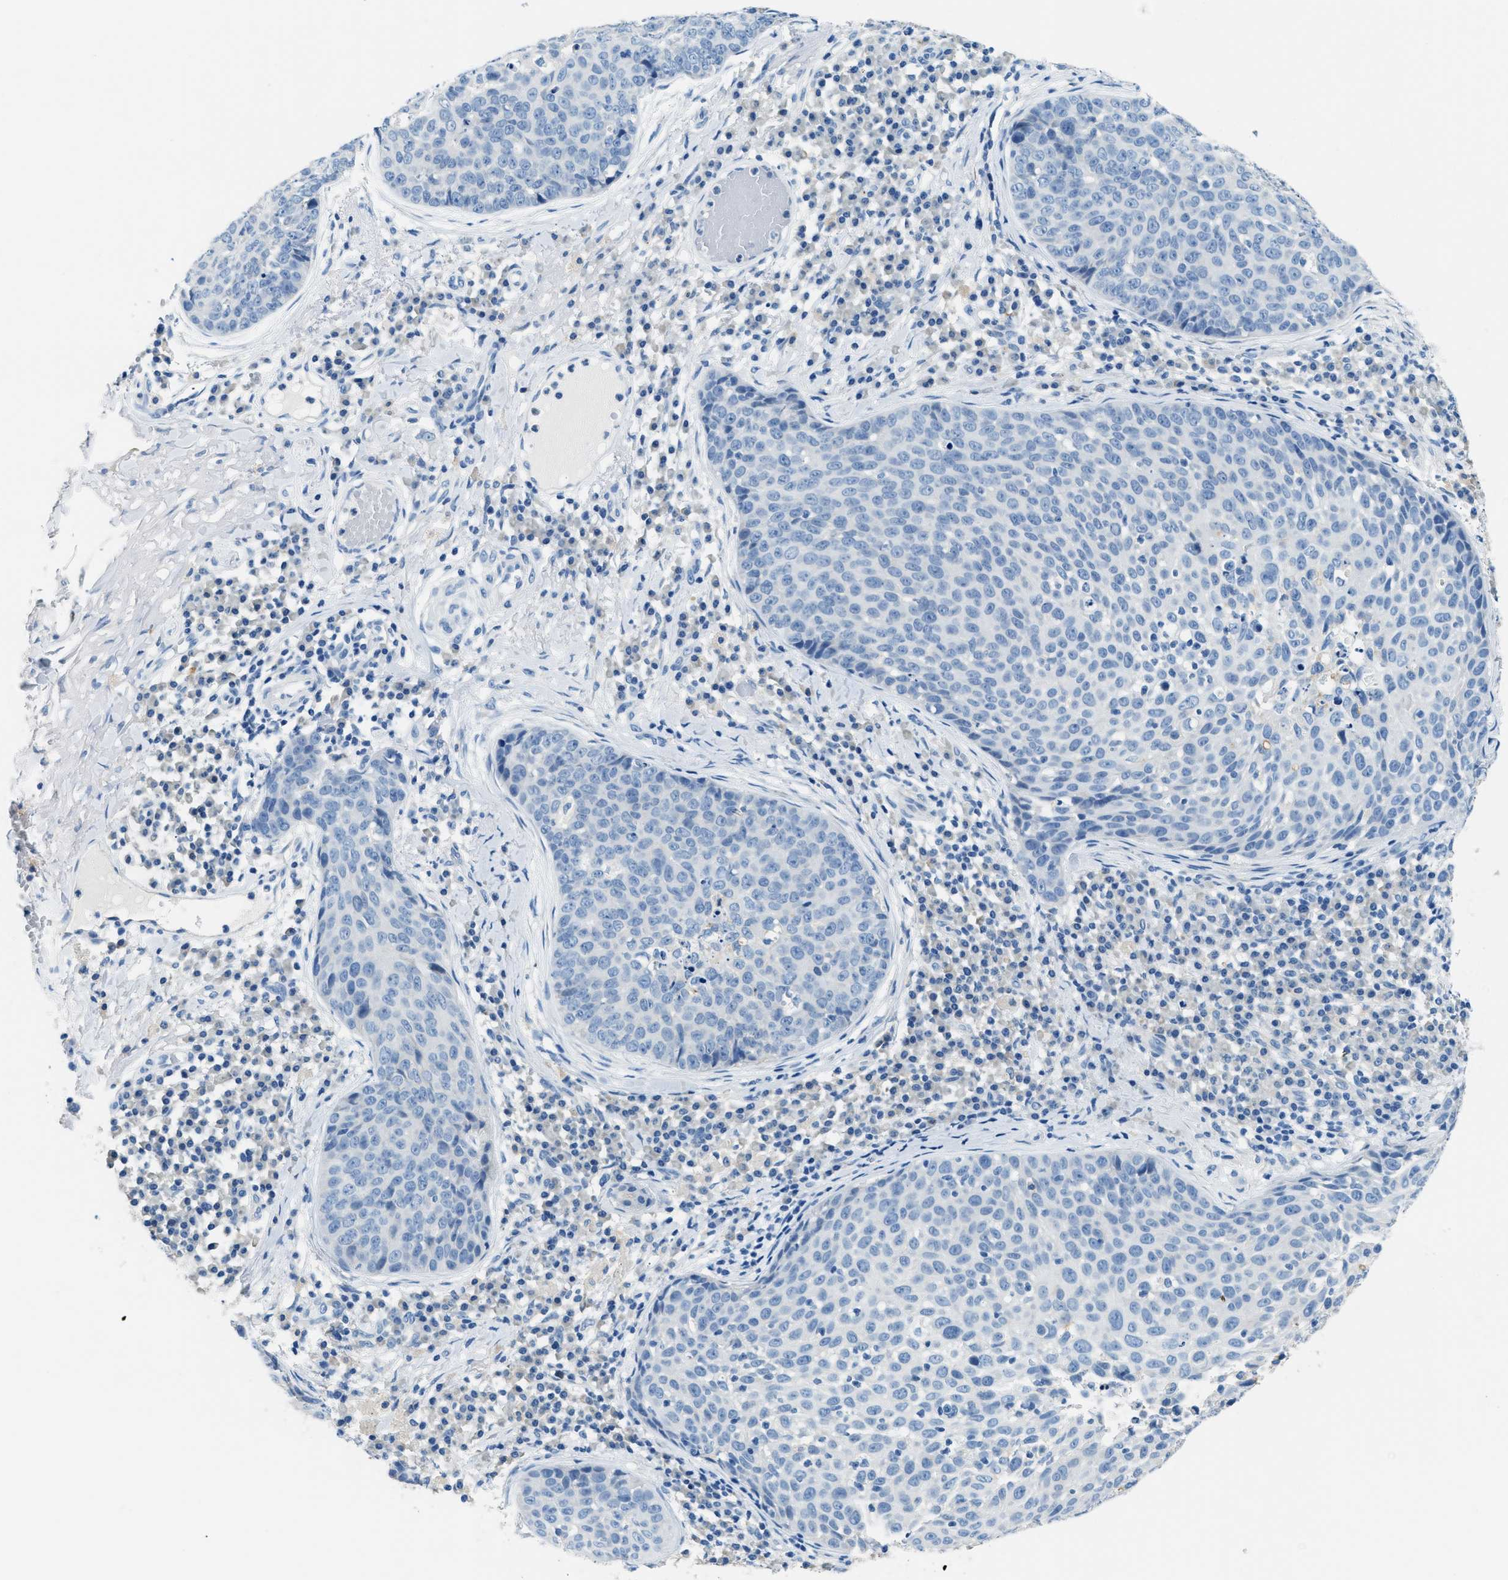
{"staining": {"intensity": "negative", "quantity": "none", "location": "none"}, "tissue": "skin cancer", "cell_type": "Tumor cells", "image_type": "cancer", "snomed": [{"axis": "morphology", "description": "Squamous cell carcinoma in situ, NOS"}, {"axis": "morphology", "description": "Squamous cell carcinoma, NOS"}, {"axis": "topography", "description": "Skin"}], "caption": "High power microscopy photomicrograph of an IHC histopathology image of skin squamous cell carcinoma in situ, revealing no significant positivity in tumor cells.", "gene": "CLDN18", "patient": {"sex": "male", "age": 93}}